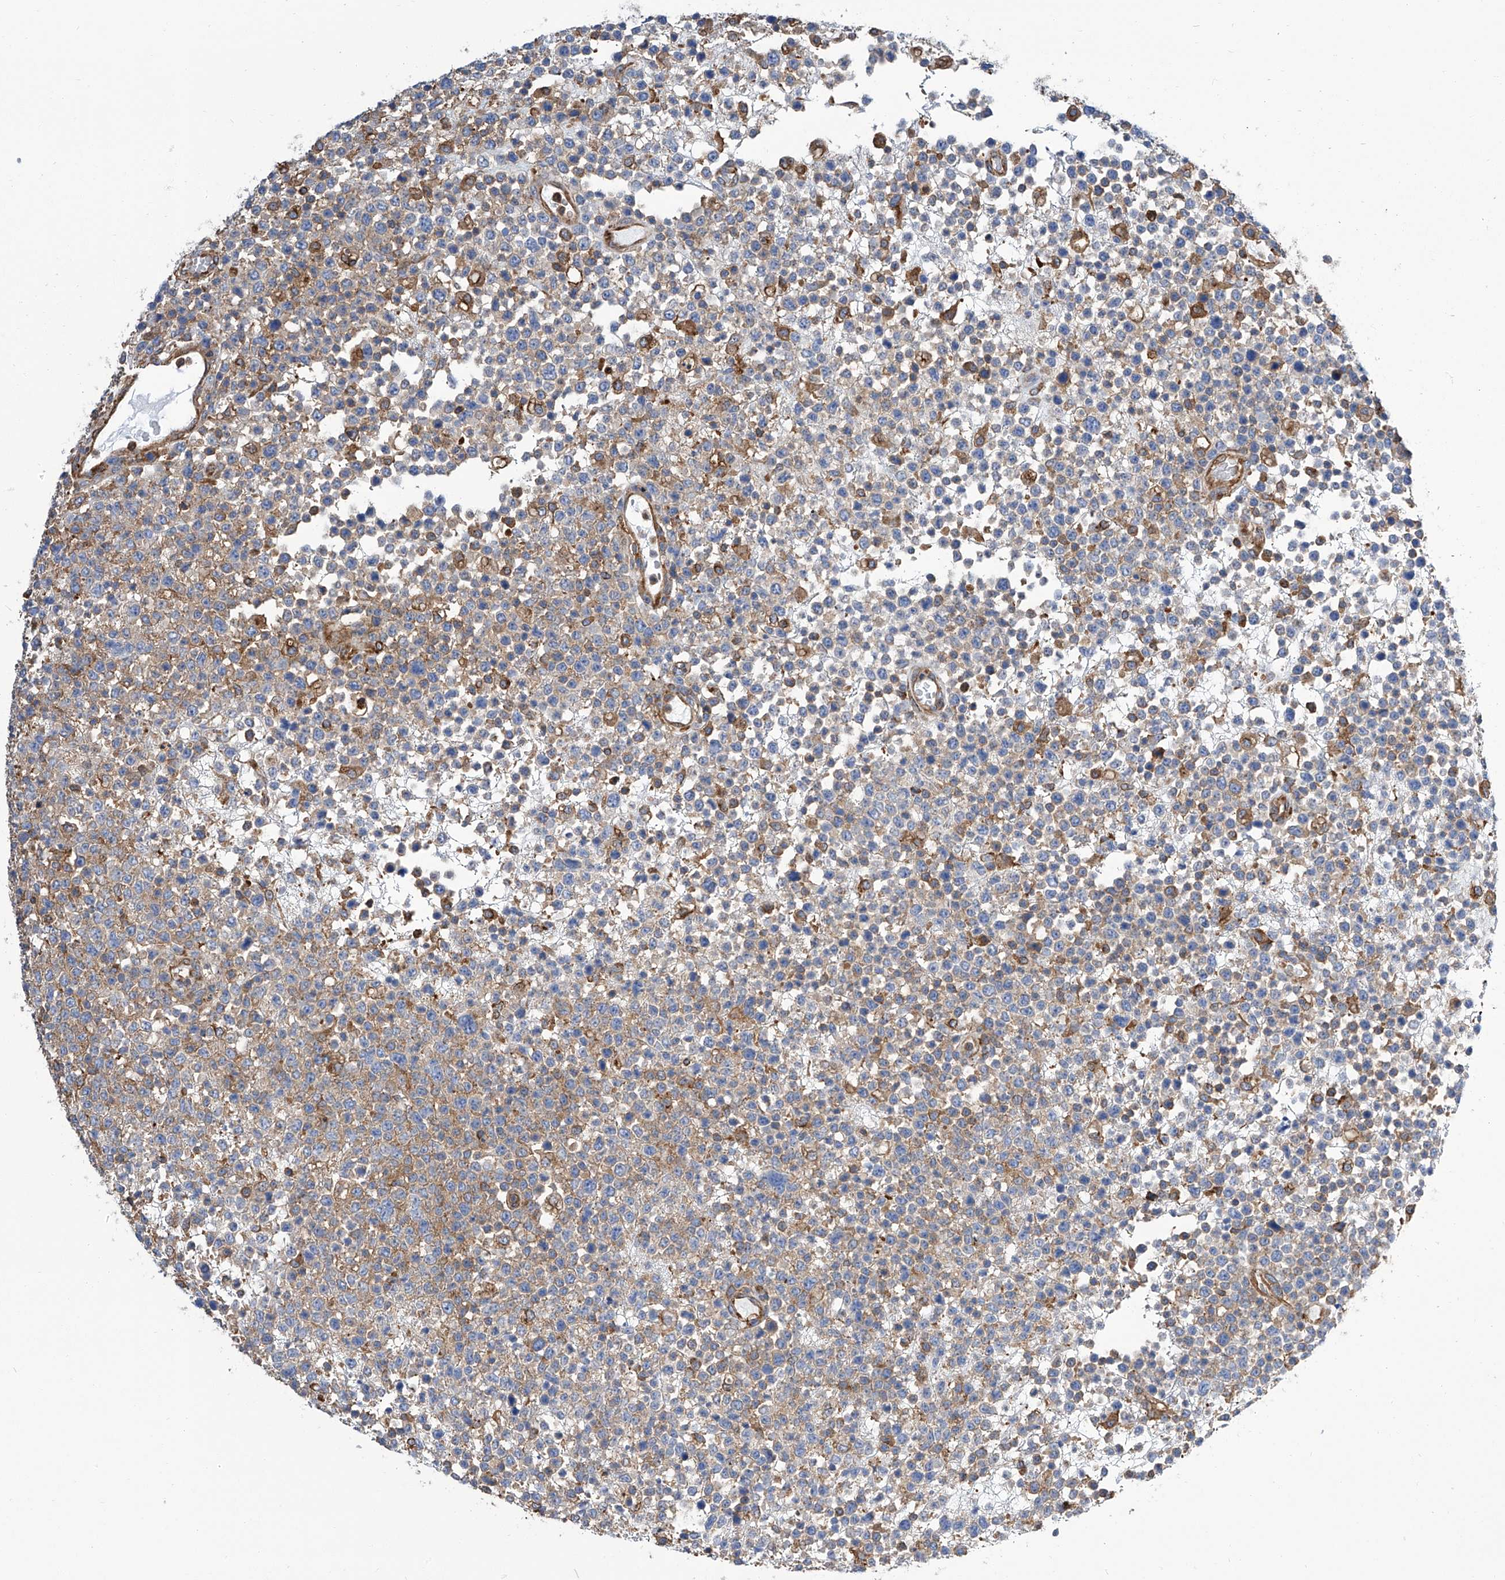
{"staining": {"intensity": "moderate", "quantity": "<25%", "location": "cytoplasmic/membranous"}, "tissue": "lymphoma", "cell_type": "Tumor cells", "image_type": "cancer", "snomed": [{"axis": "morphology", "description": "Malignant lymphoma, non-Hodgkin's type, High grade"}, {"axis": "topography", "description": "Colon"}], "caption": "About <25% of tumor cells in human high-grade malignant lymphoma, non-Hodgkin's type reveal moderate cytoplasmic/membranous protein expression as visualized by brown immunohistochemical staining.", "gene": "GPT", "patient": {"sex": "female", "age": 53}}